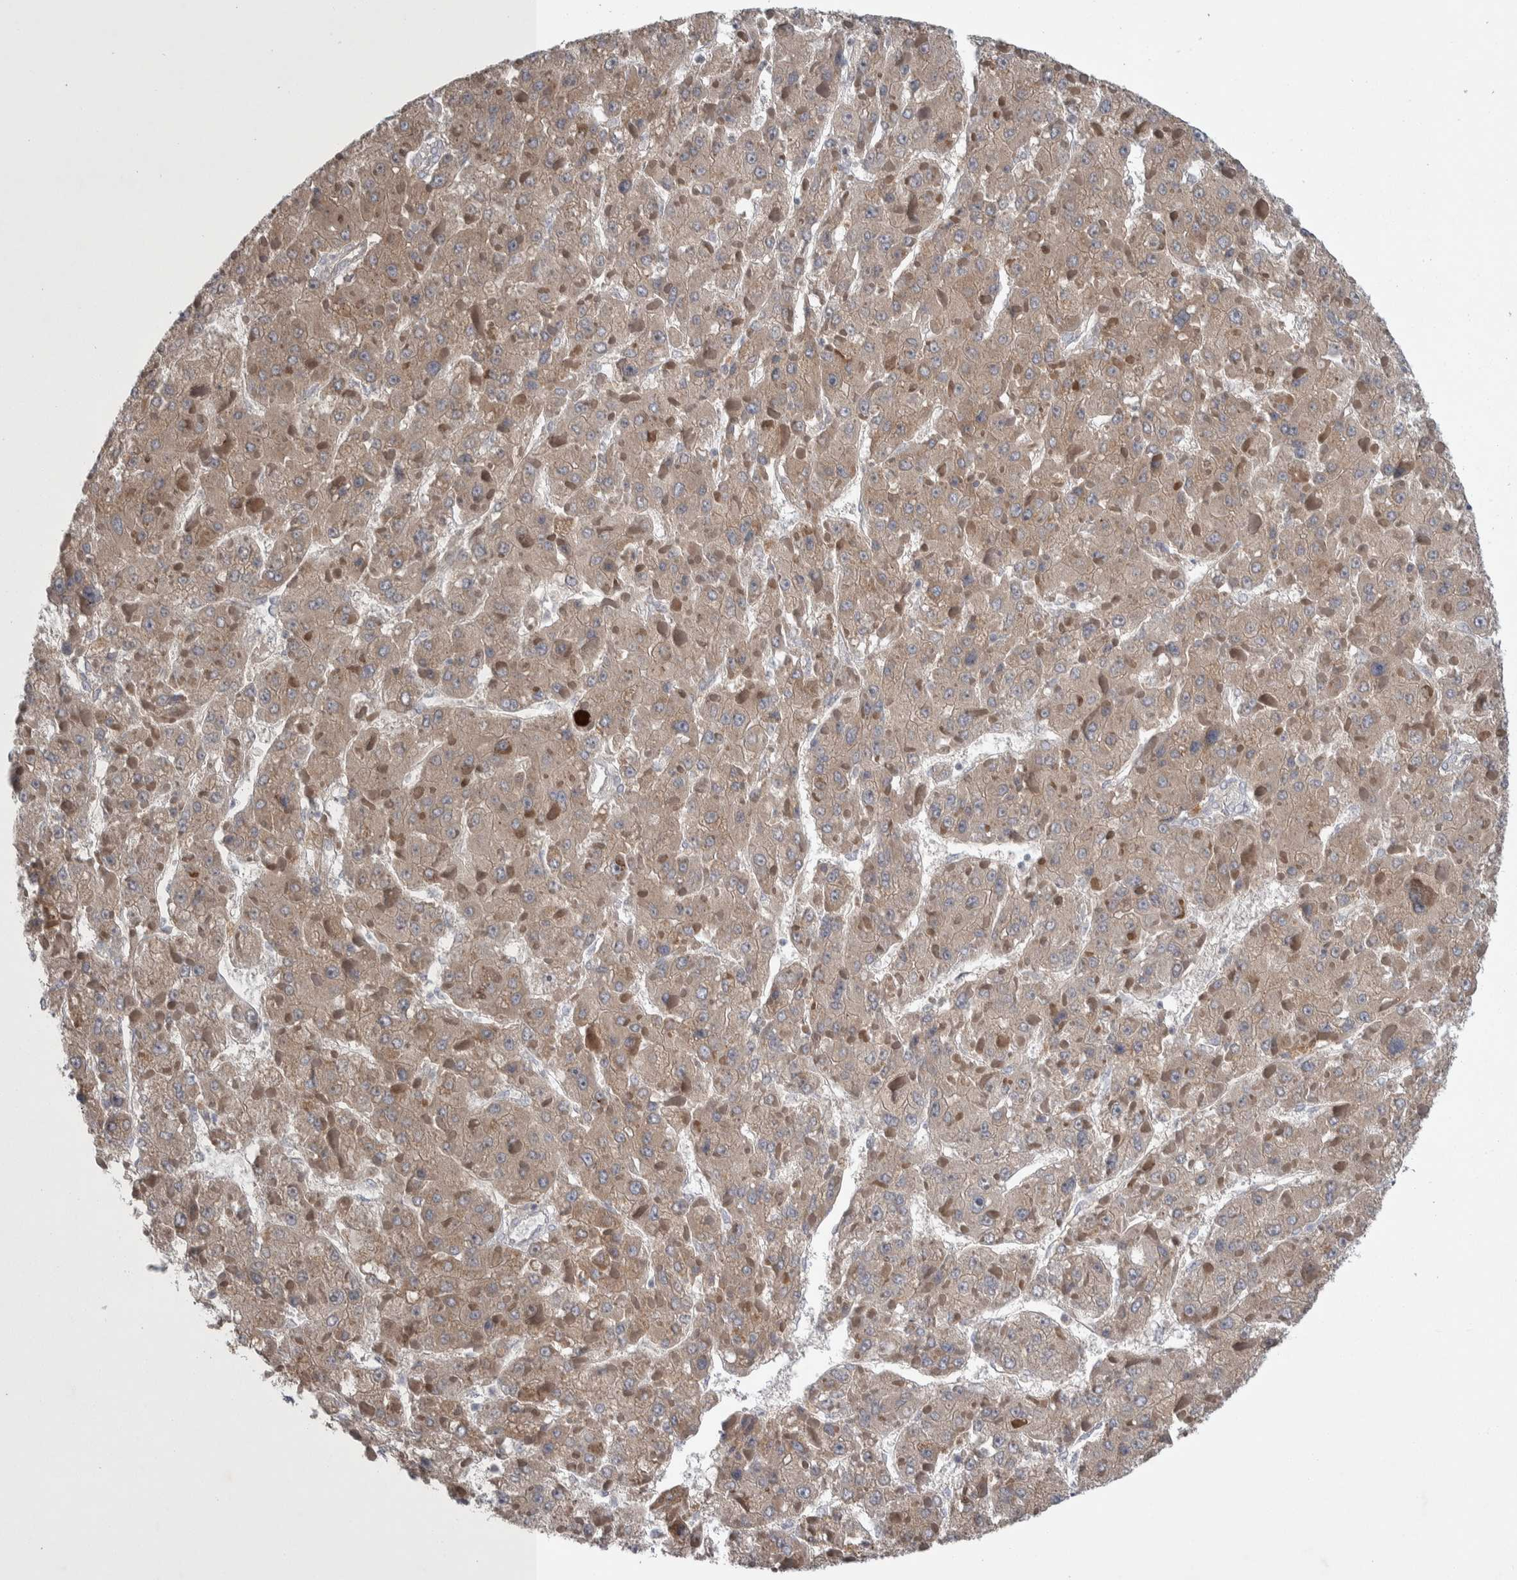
{"staining": {"intensity": "weak", "quantity": ">75%", "location": "cytoplasmic/membranous"}, "tissue": "liver cancer", "cell_type": "Tumor cells", "image_type": "cancer", "snomed": [{"axis": "morphology", "description": "Carcinoma, Hepatocellular, NOS"}, {"axis": "topography", "description": "Liver"}], "caption": "Protein staining of hepatocellular carcinoma (liver) tissue displays weak cytoplasmic/membranous expression in approximately >75% of tumor cells.", "gene": "IBTK", "patient": {"sex": "female", "age": 73}}